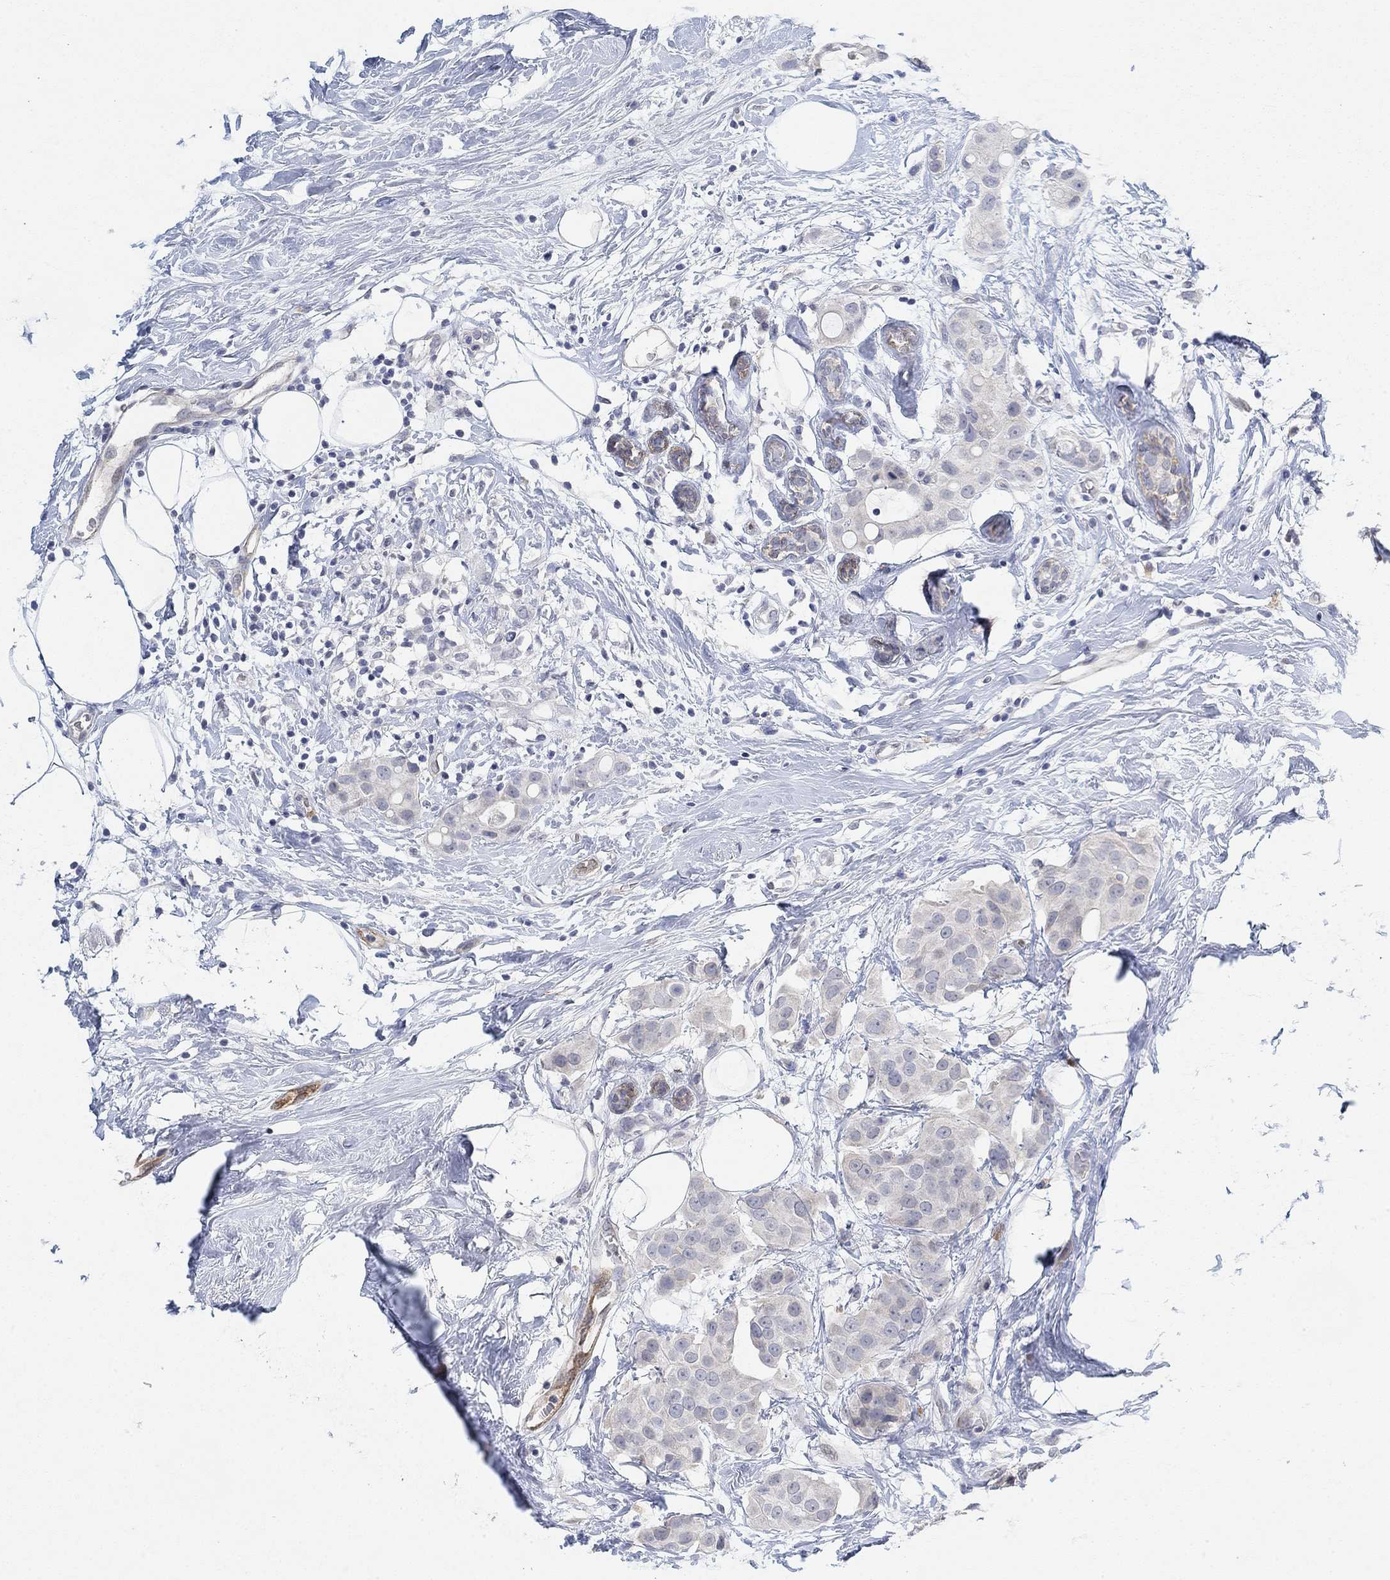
{"staining": {"intensity": "negative", "quantity": "none", "location": "none"}, "tissue": "breast cancer", "cell_type": "Tumor cells", "image_type": "cancer", "snomed": [{"axis": "morphology", "description": "Duct carcinoma"}, {"axis": "topography", "description": "Breast"}], "caption": "DAB immunohistochemical staining of breast cancer exhibits no significant positivity in tumor cells.", "gene": "VAT1L", "patient": {"sex": "female", "age": 45}}